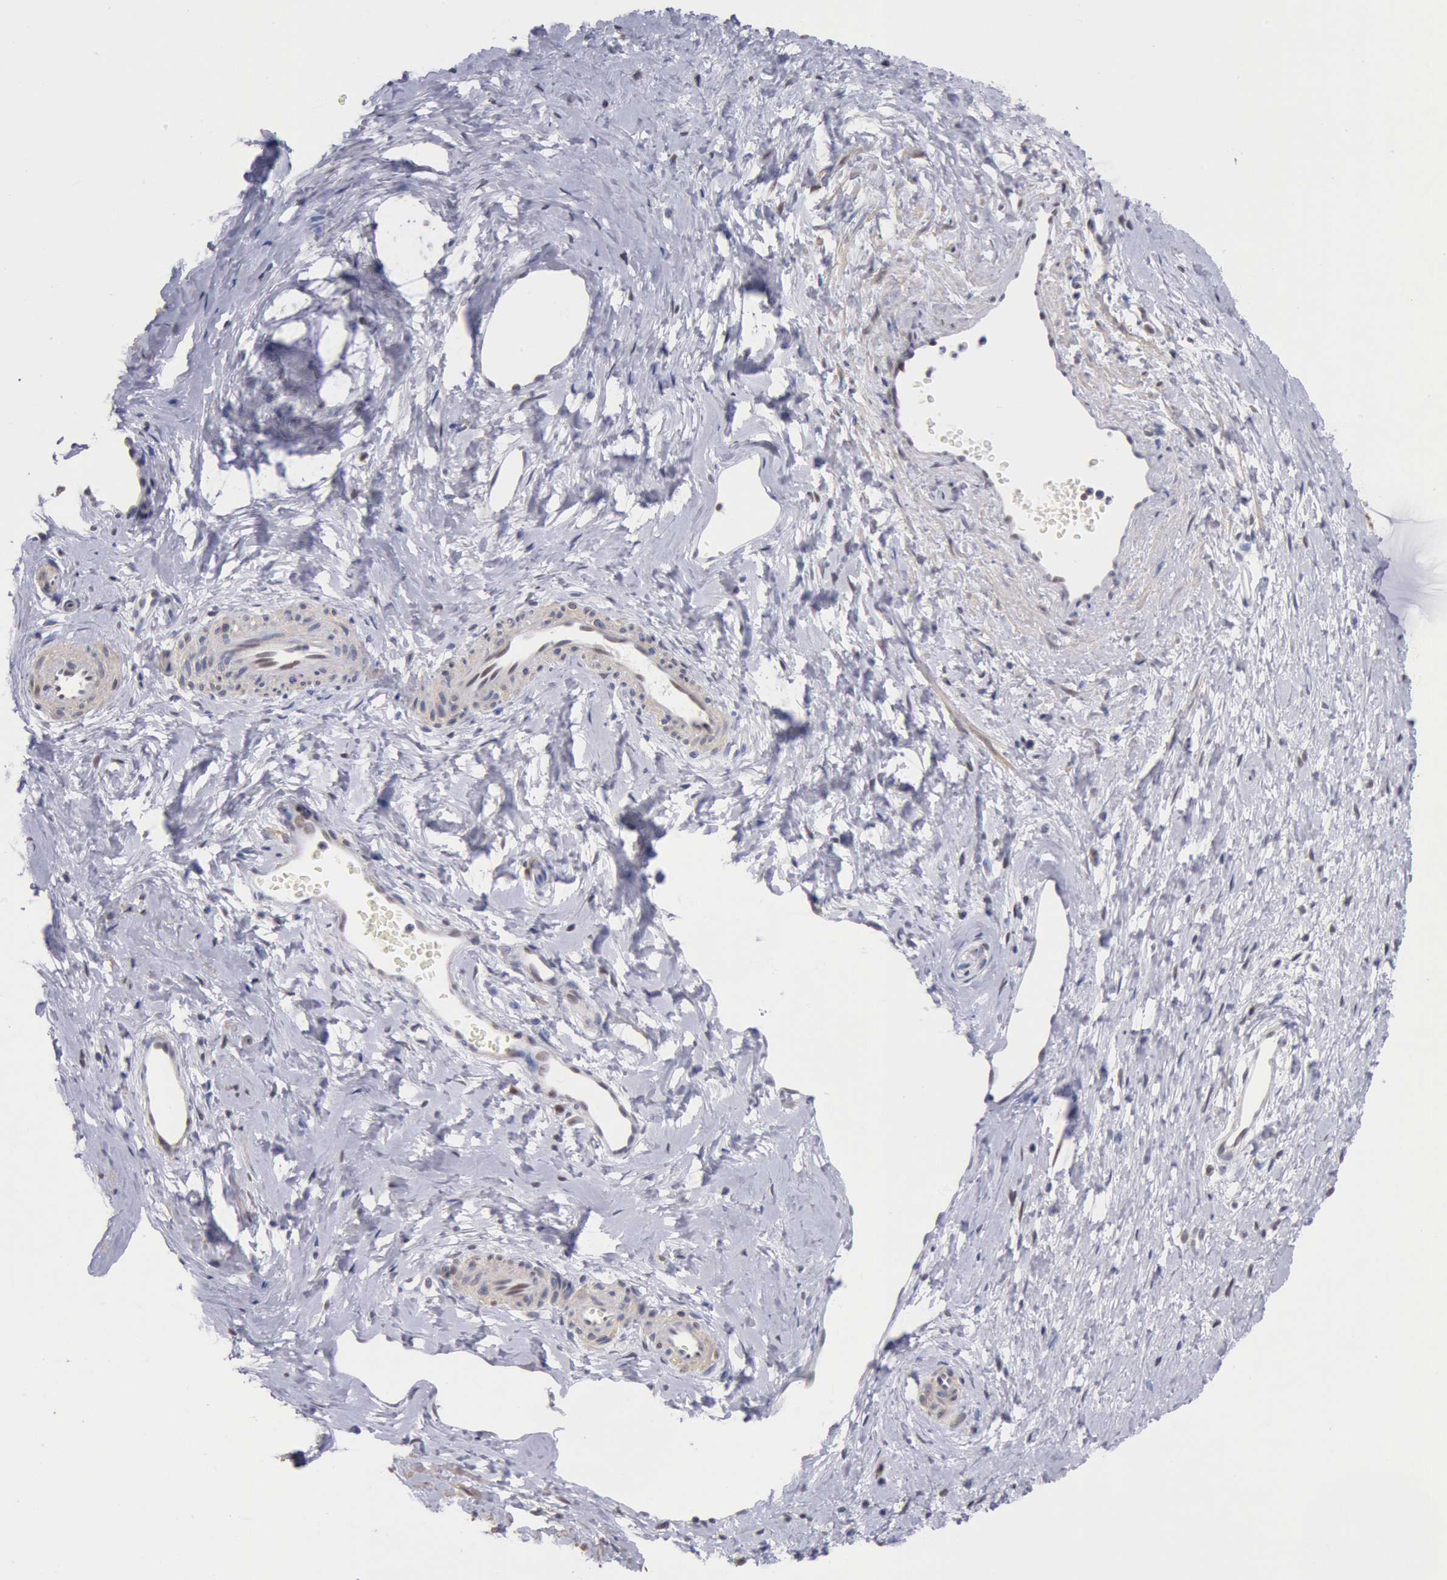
{"staining": {"intensity": "weak", "quantity": "25%-75%", "location": "cytoplasmic/membranous"}, "tissue": "cervix", "cell_type": "Glandular cells", "image_type": "normal", "snomed": [{"axis": "morphology", "description": "Normal tissue, NOS"}, {"axis": "topography", "description": "Cervix"}], "caption": "The histopathology image displays a brown stain indicating the presence of a protein in the cytoplasmic/membranous of glandular cells in cervix.", "gene": "MYH6", "patient": {"sex": "female", "age": 40}}